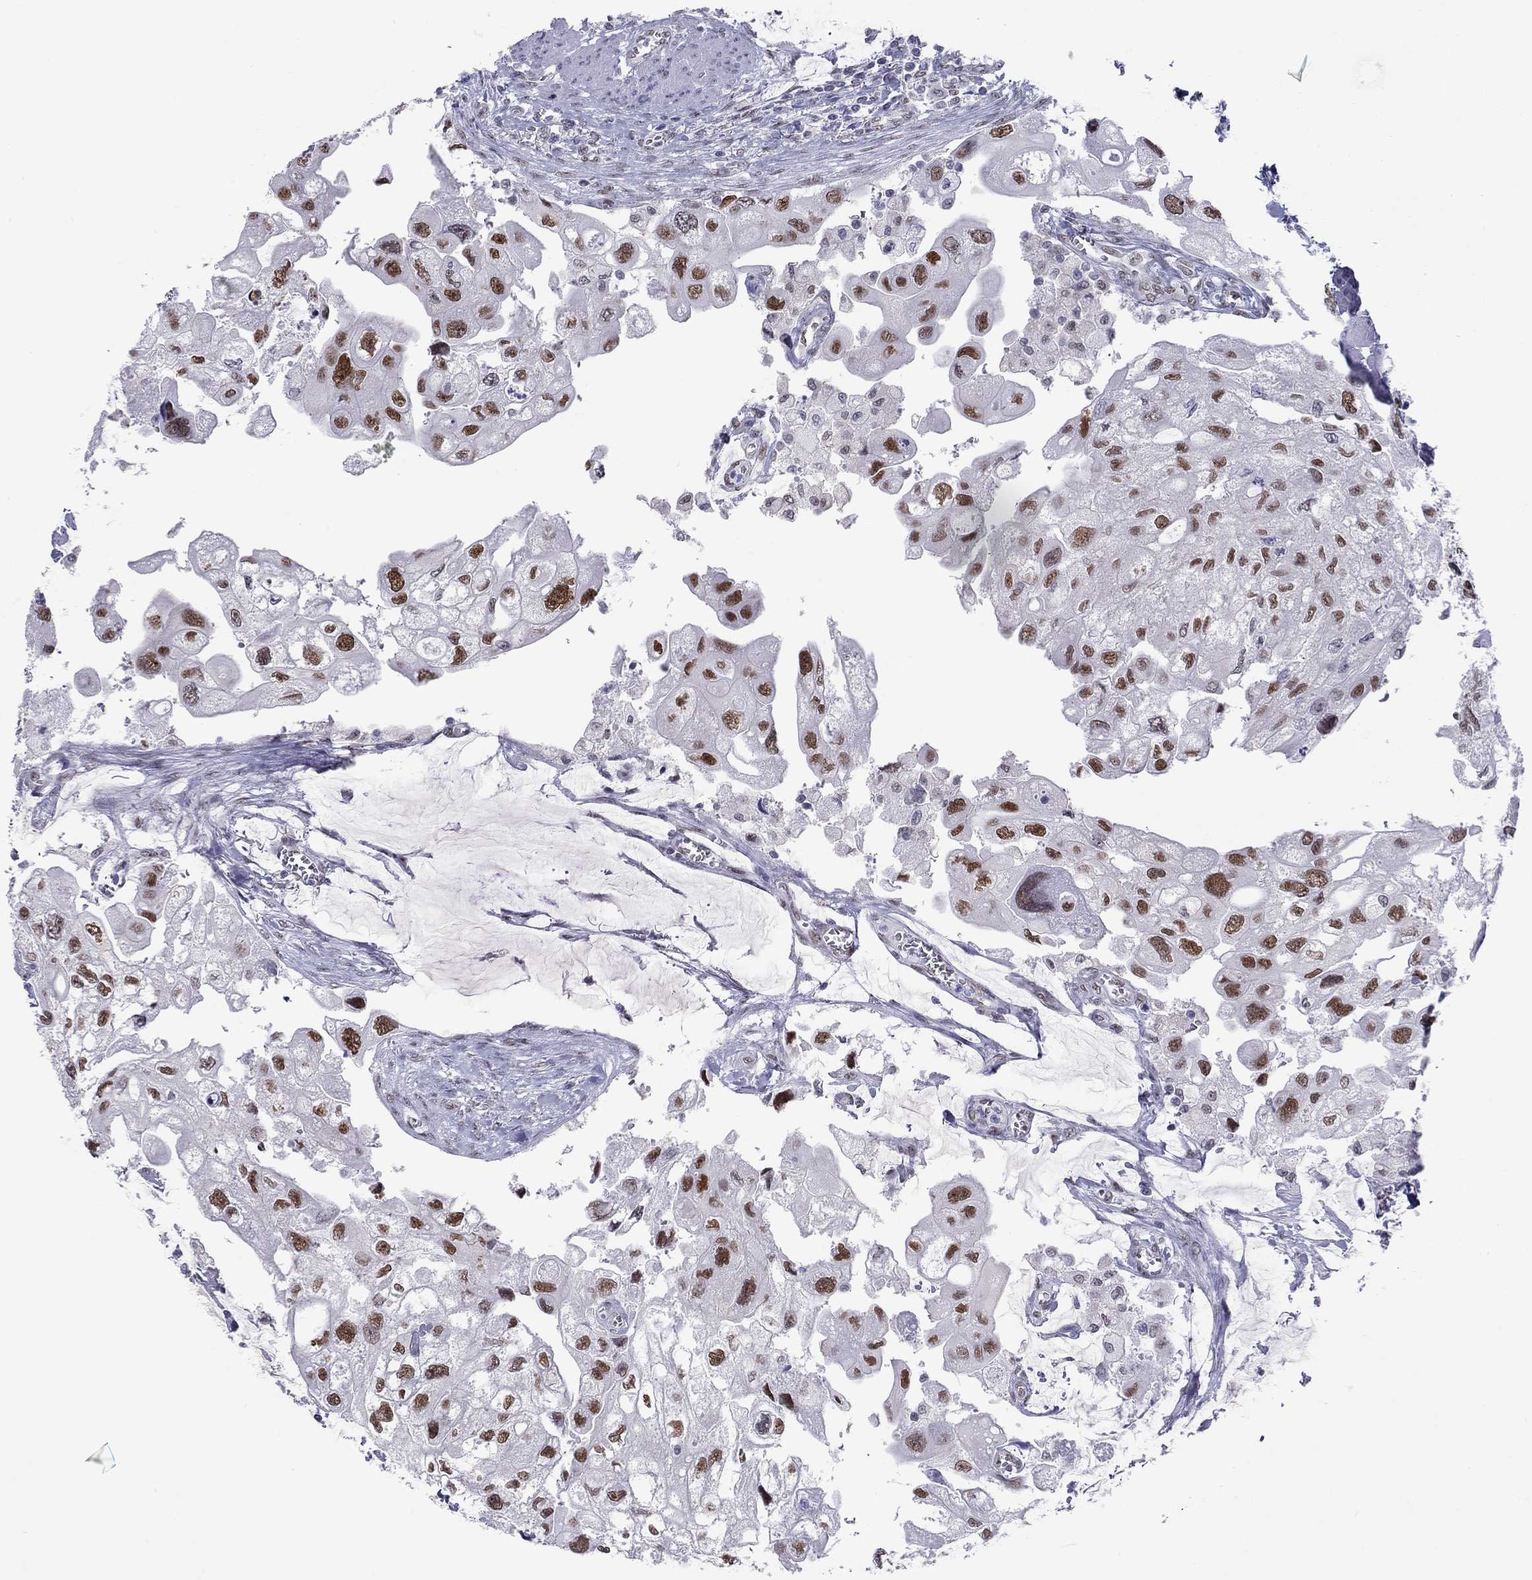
{"staining": {"intensity": "strong", "quantity": ">75%", "location": "nuclear"}, "tissue": "urothelial cancer", "cell_type": "Tumor cells", "image_type": "cancer", "snomed": [{"axis": "morphology", "description": "Urothelial carcinoma, High grade"}, {"axis": "topography", "description": "Urinary bladder"}], "caption": "An image of human urothelial carcinoma (high-grade) stained for a protein demonstrates strong nuclear brown staining in tumor cells. Nuclei are stained in blue.", "gene": "DOT1L", "patient": {"sex": "male", "age": 59}}